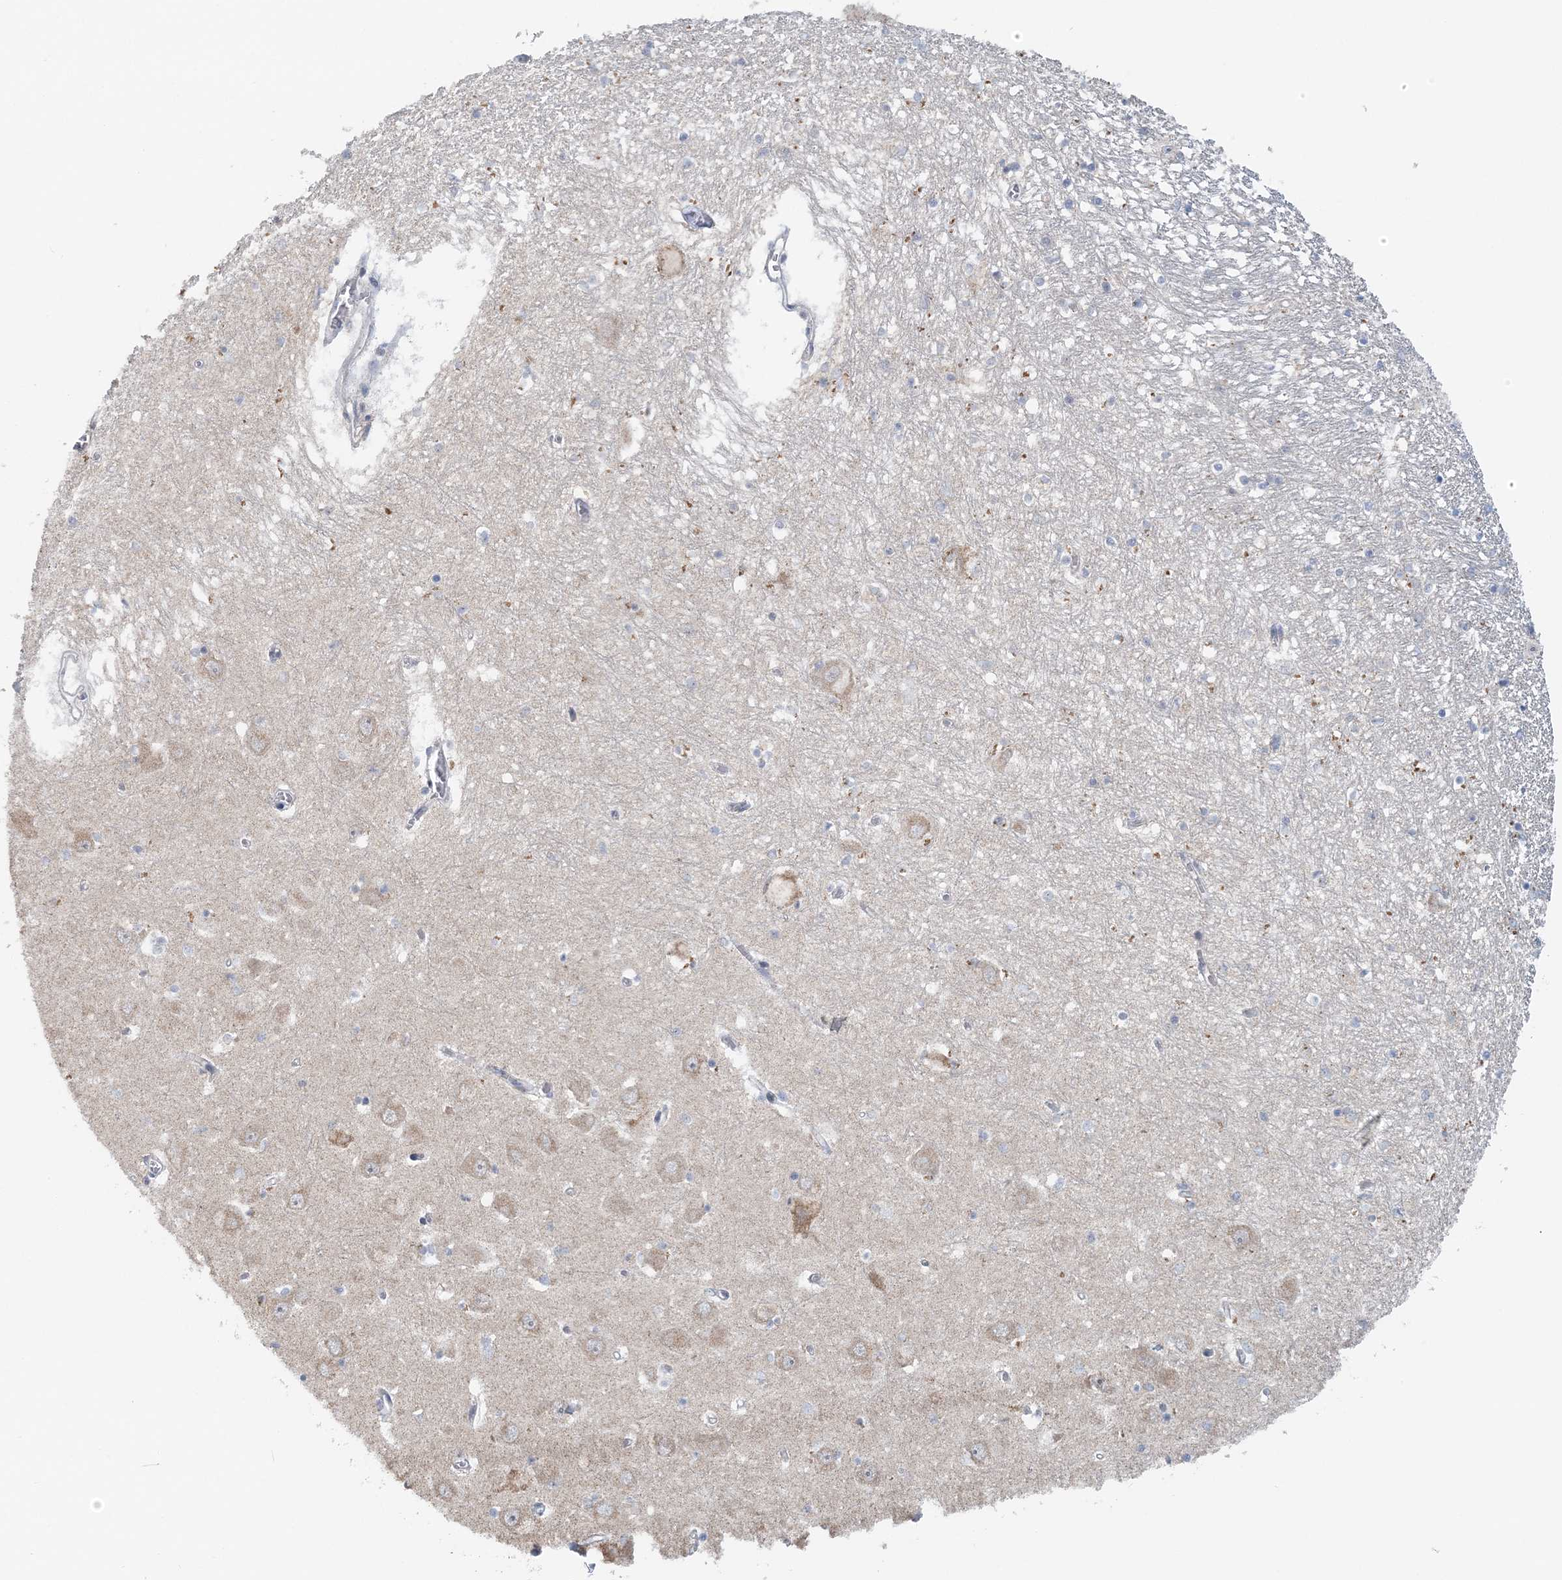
{"staining": {"intensity": "negative", "quantity": "none", "location": "none"}, "tissue": "hippocampus", "cell_type": "Glial cells", "image_type": "normal", "snomed": [{"axis": "morphology", "description": "Normal tissue, NOS"}, {"axis": "topography", "description": "Hippocampus"}], "caption": "There is no significant staining in glial cells of hippocampus. (Immunohistochemistry (ihc), brightfield microscopy, high magnification).", "gene": "RNF150", "patient": {"sex": "male", "age": 70}}